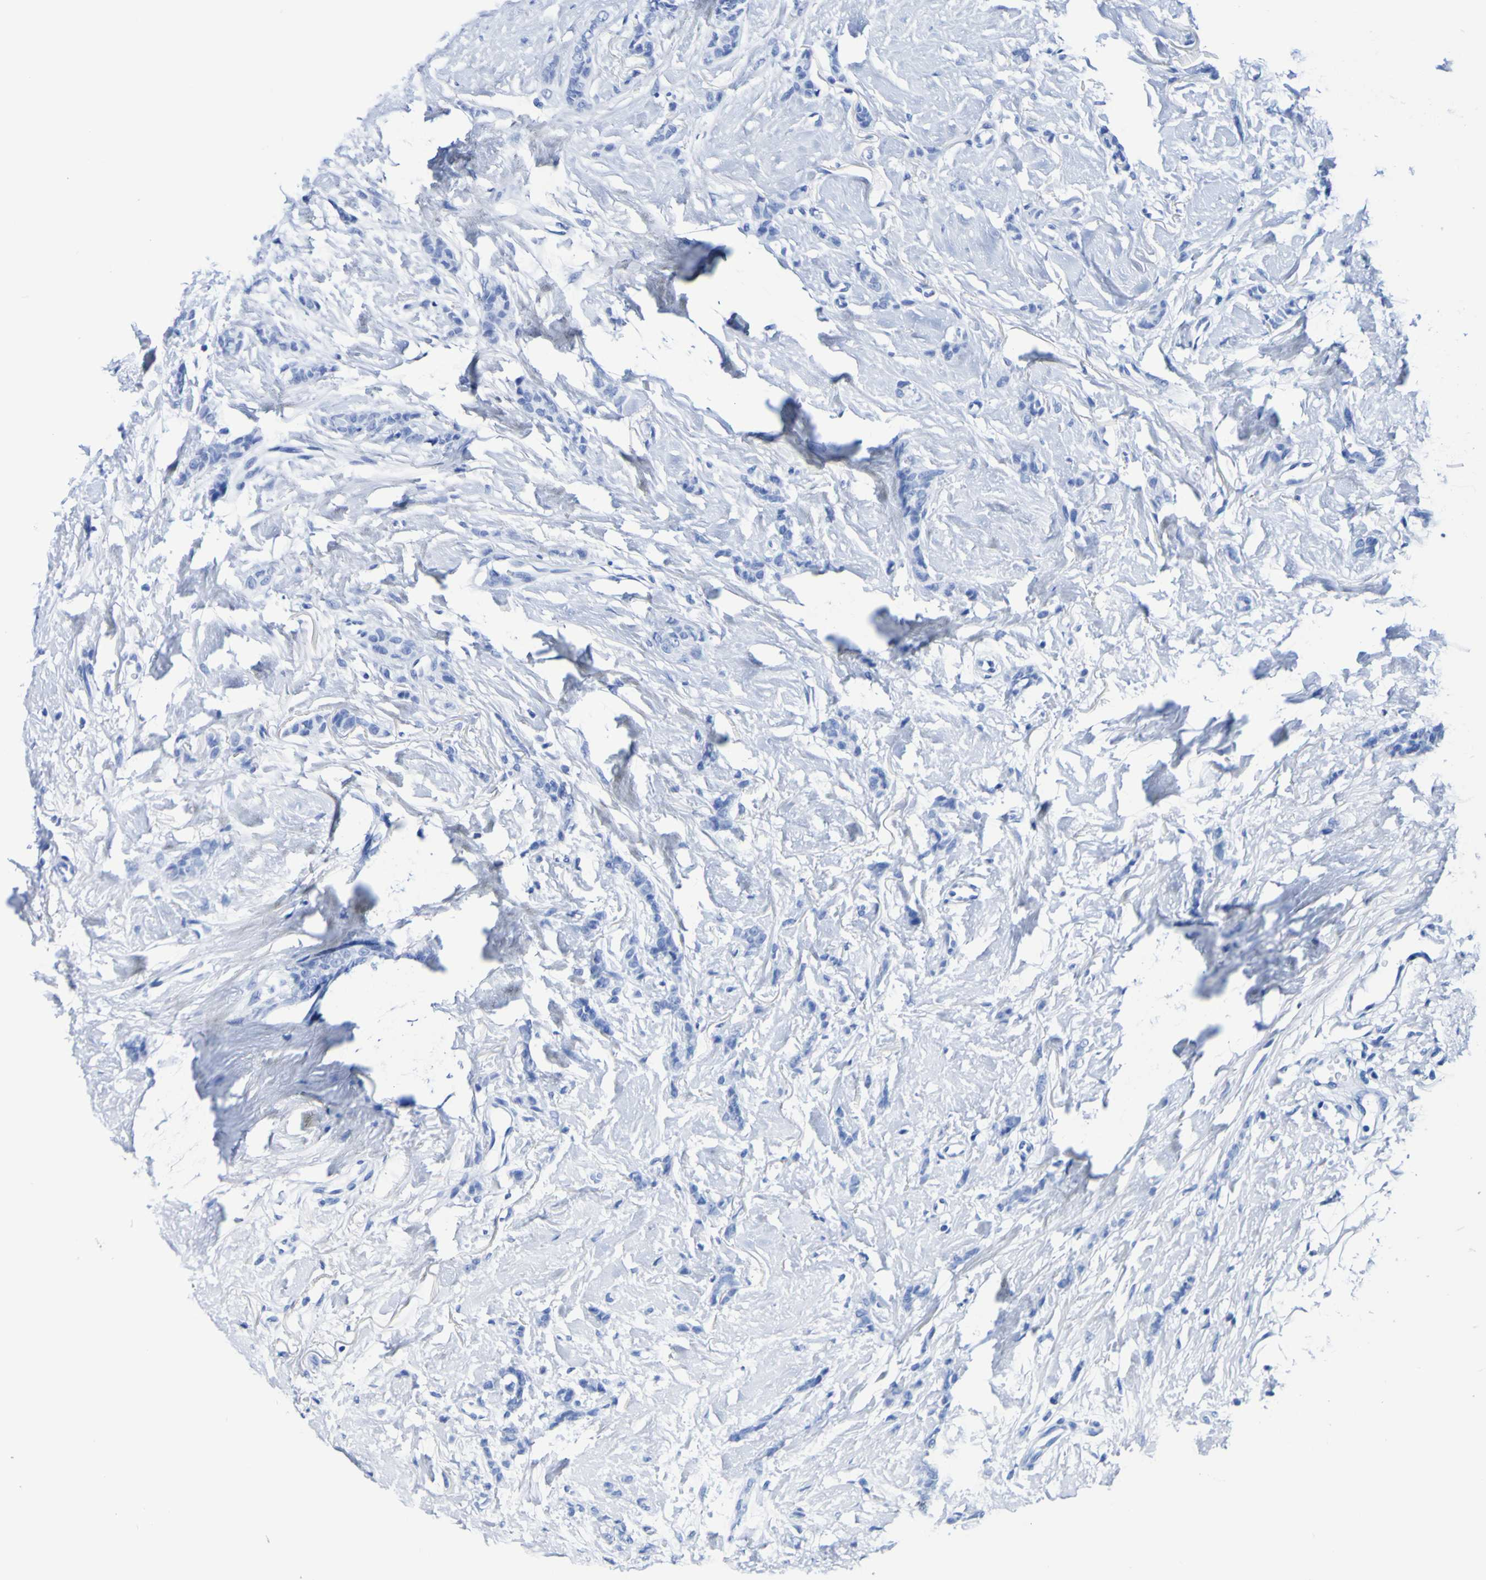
{"staining": {"intensity": "negative", "quantity": "none", "location": "none"}, "tissue": "breast cancer", "cell_type": "Tumor cells", "image_type": "cancer", "snomed": [{"axis": "morphology", "description": "Lobular carcinoma"}, {"axis": "topography", "description": "Skin"}, {"axis": "topography", "description": "Breast"}], "caption": "Protein analysis of breast lobular carcinoma reveals no significant staining in tumor cells.", "gene": "DPEP1", "patient": {"sex": "female", "age": 46}}